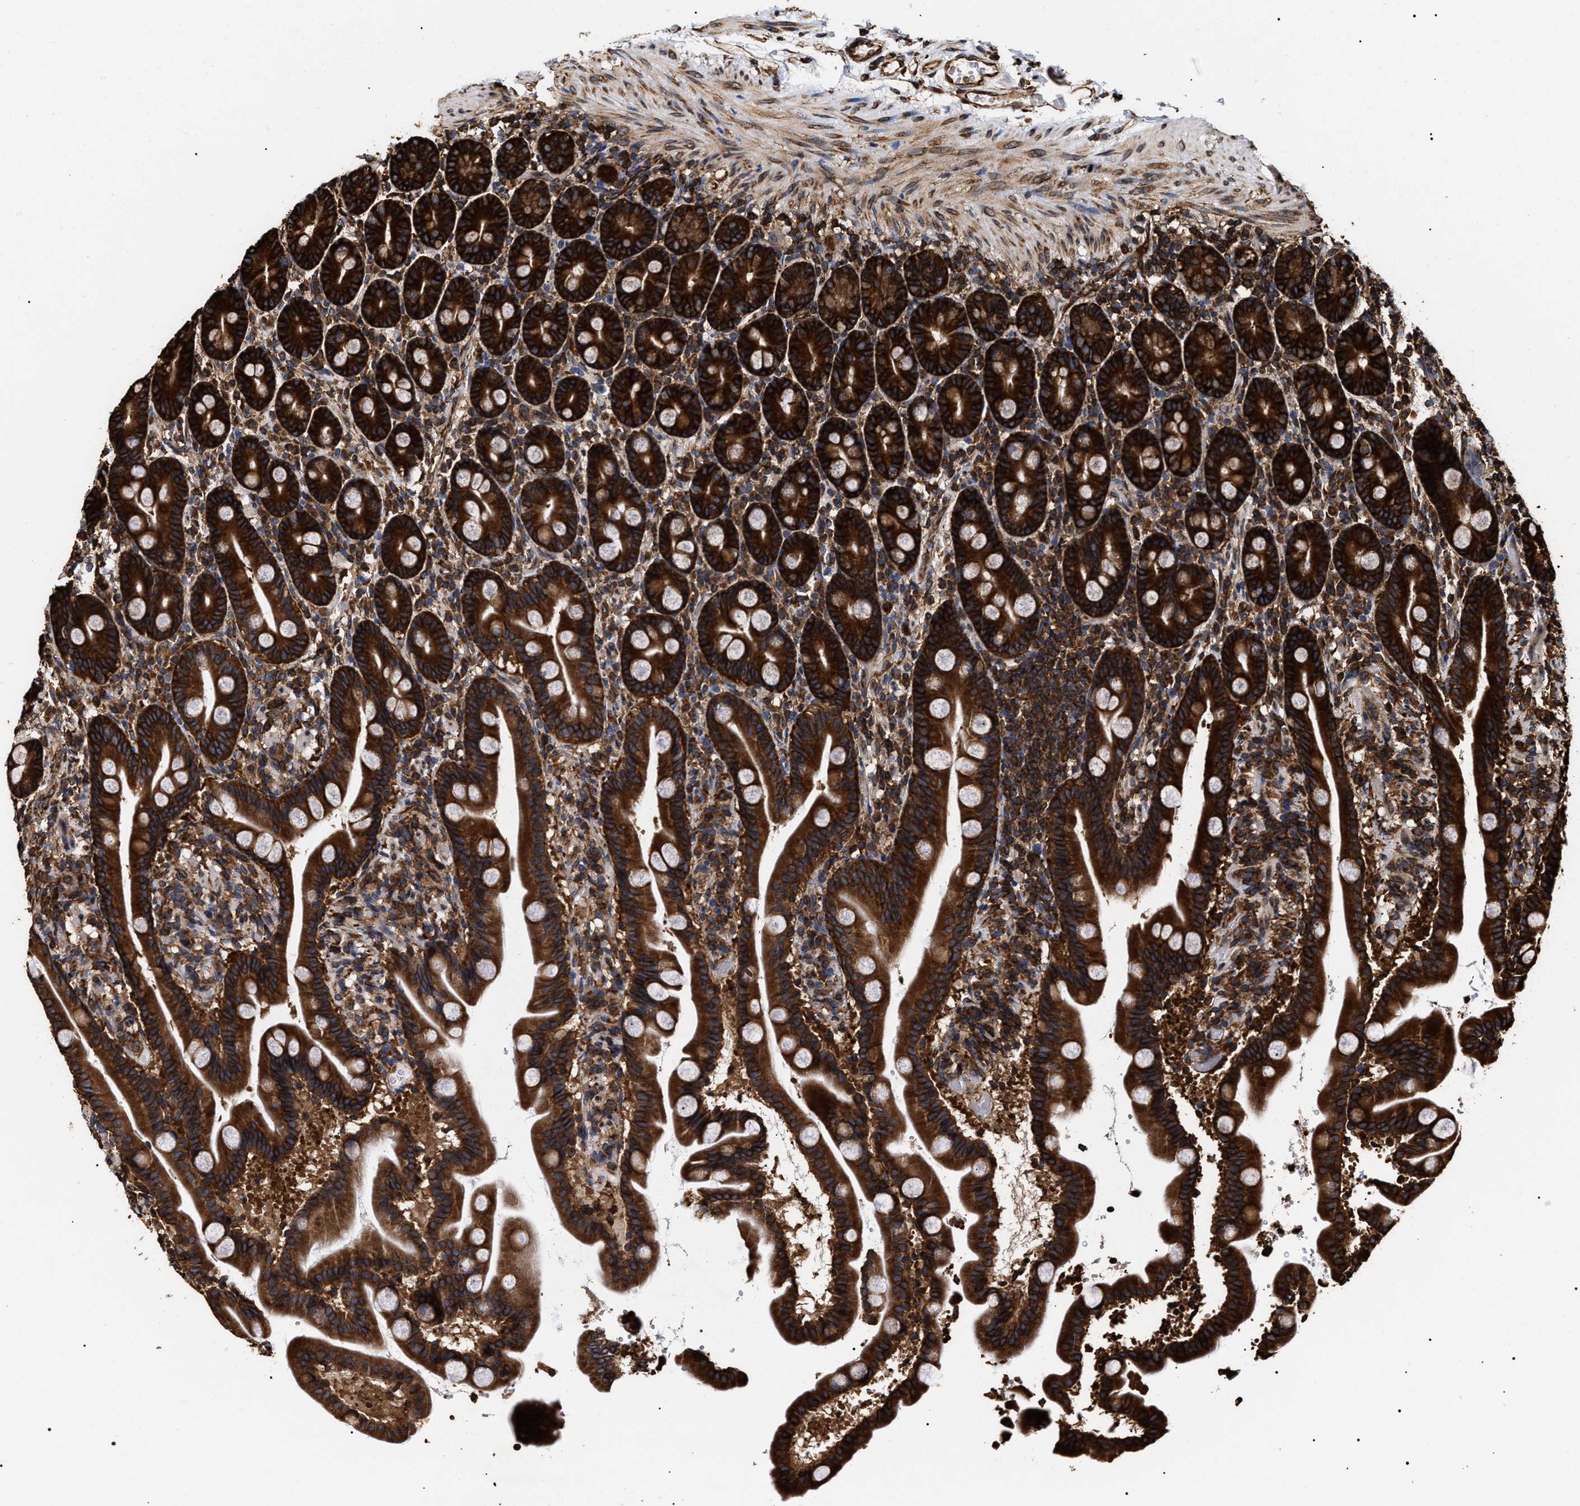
{"staining": {"intensity": "strong", "quantity": ">75%", "location": "cytoplasmic/membranous"}, "tissue": "duodenum", "cell_type": "Glandular cells", "image_type": "normal", "snomed": [{"axis": "morphology", "description": "Normal tissue, NOS"}, {"axis": "topography", "description": "Duodenum"}], "caption": "Duodenum stained with DAB immunohistochemistry (IHC) shows high levels of strong cytoplasmic/membranous expression in approximately >75% of glandular cells.", "gene": "SERBP1", "patient": {"sex": "male", "age": 54}}